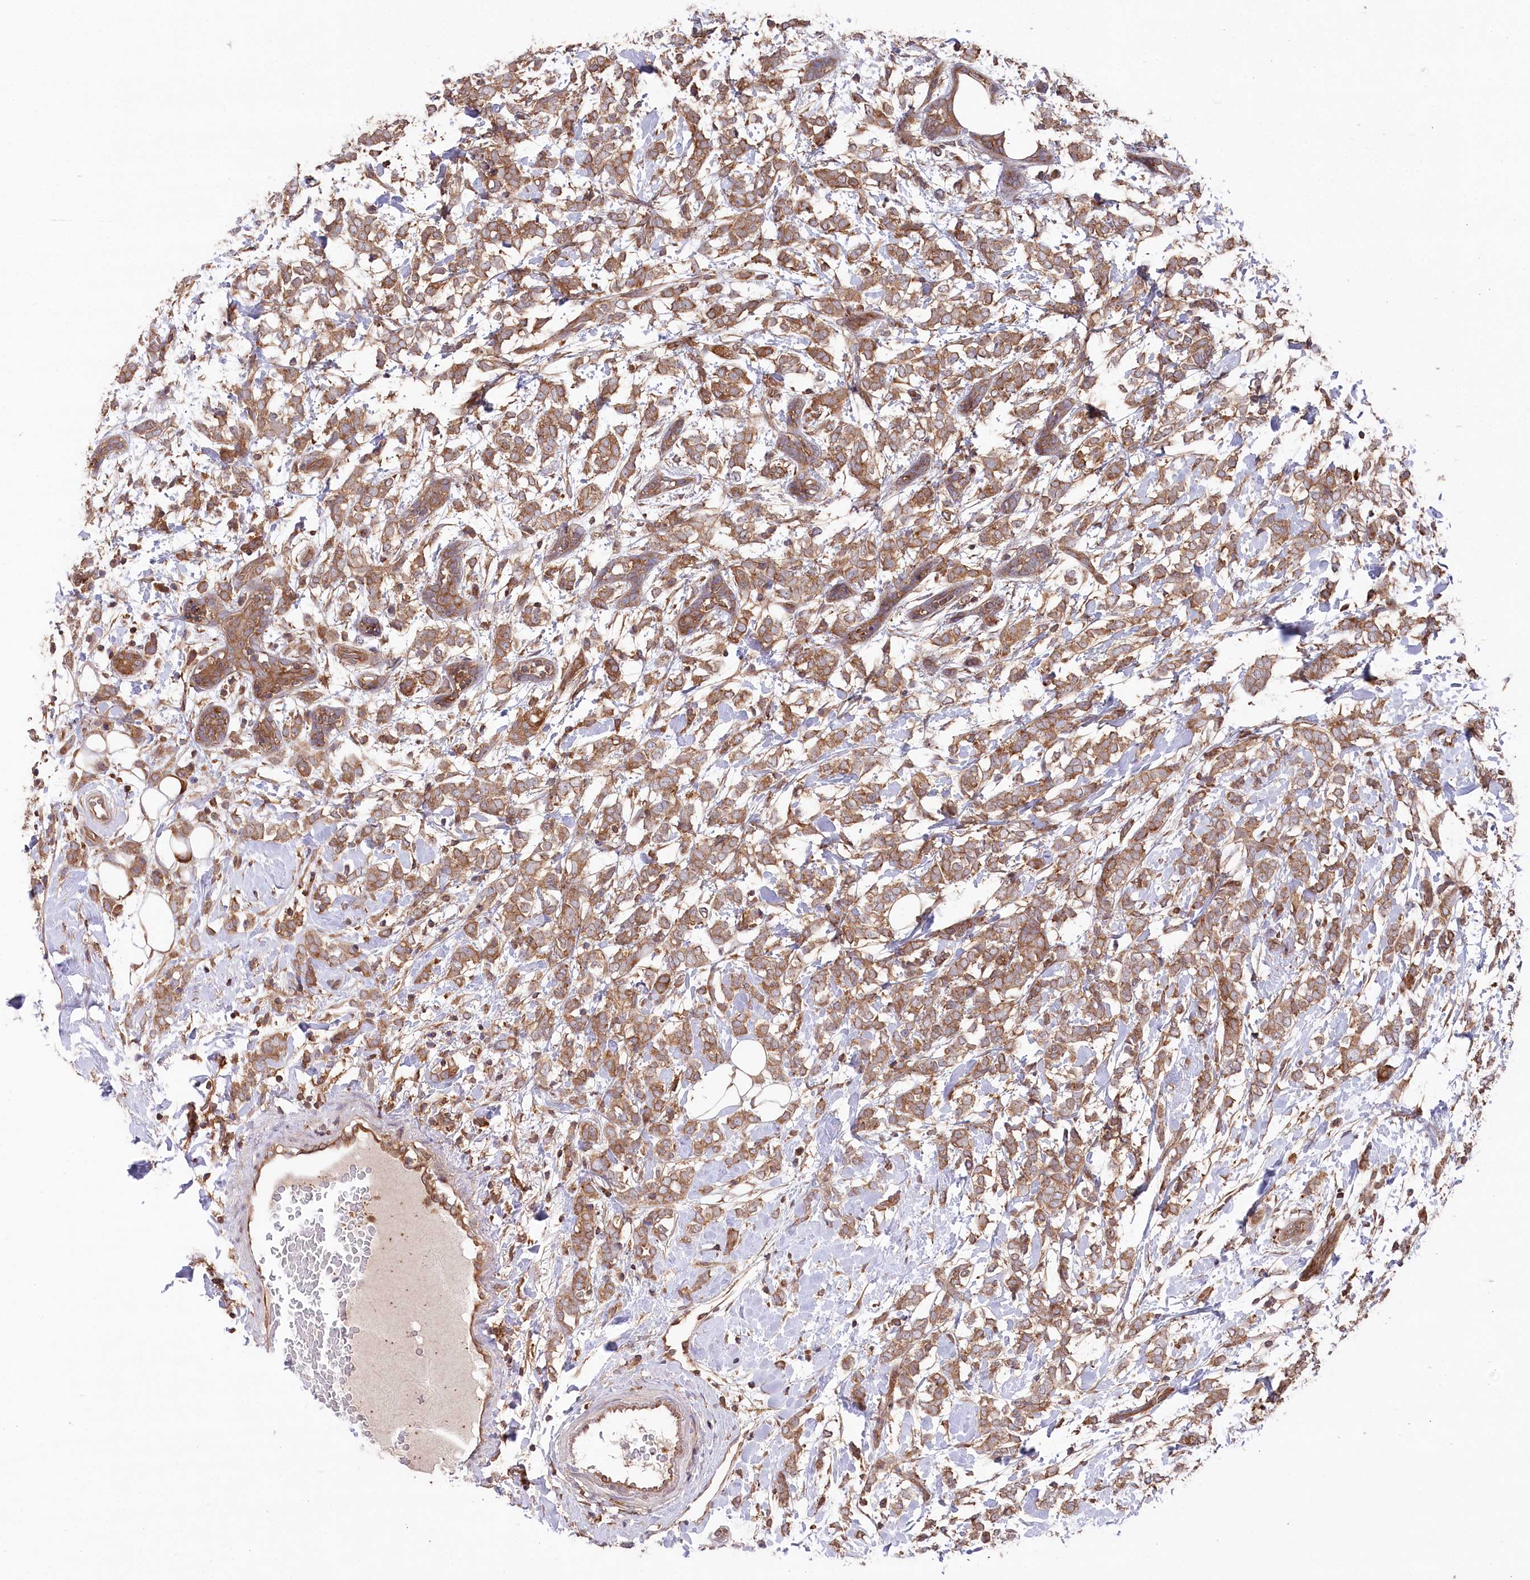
{"staining": {"intensity": "moderate", "quantity": ">75%", "location": "cytoplasmic/membranous"}, "tissue": "breast cancer", "cell_type": "Tumor cells", "image_type": "cancer", "snomed": [{"axis": "morphology", "description": "Normal tissue, NOS"}, {"axis": "morphology", "description": "Lobular carcinoma"}, {"axis": "topography", "description": "Breast"}], "caption": "An image of breast cancer (lobular carcinoma) stained for a protein displays moderate cytoplasmic/membranous brown staining in tumor cells.", "gene": "PPP1R21", "patient": {"sex": "female", "age": 47}}